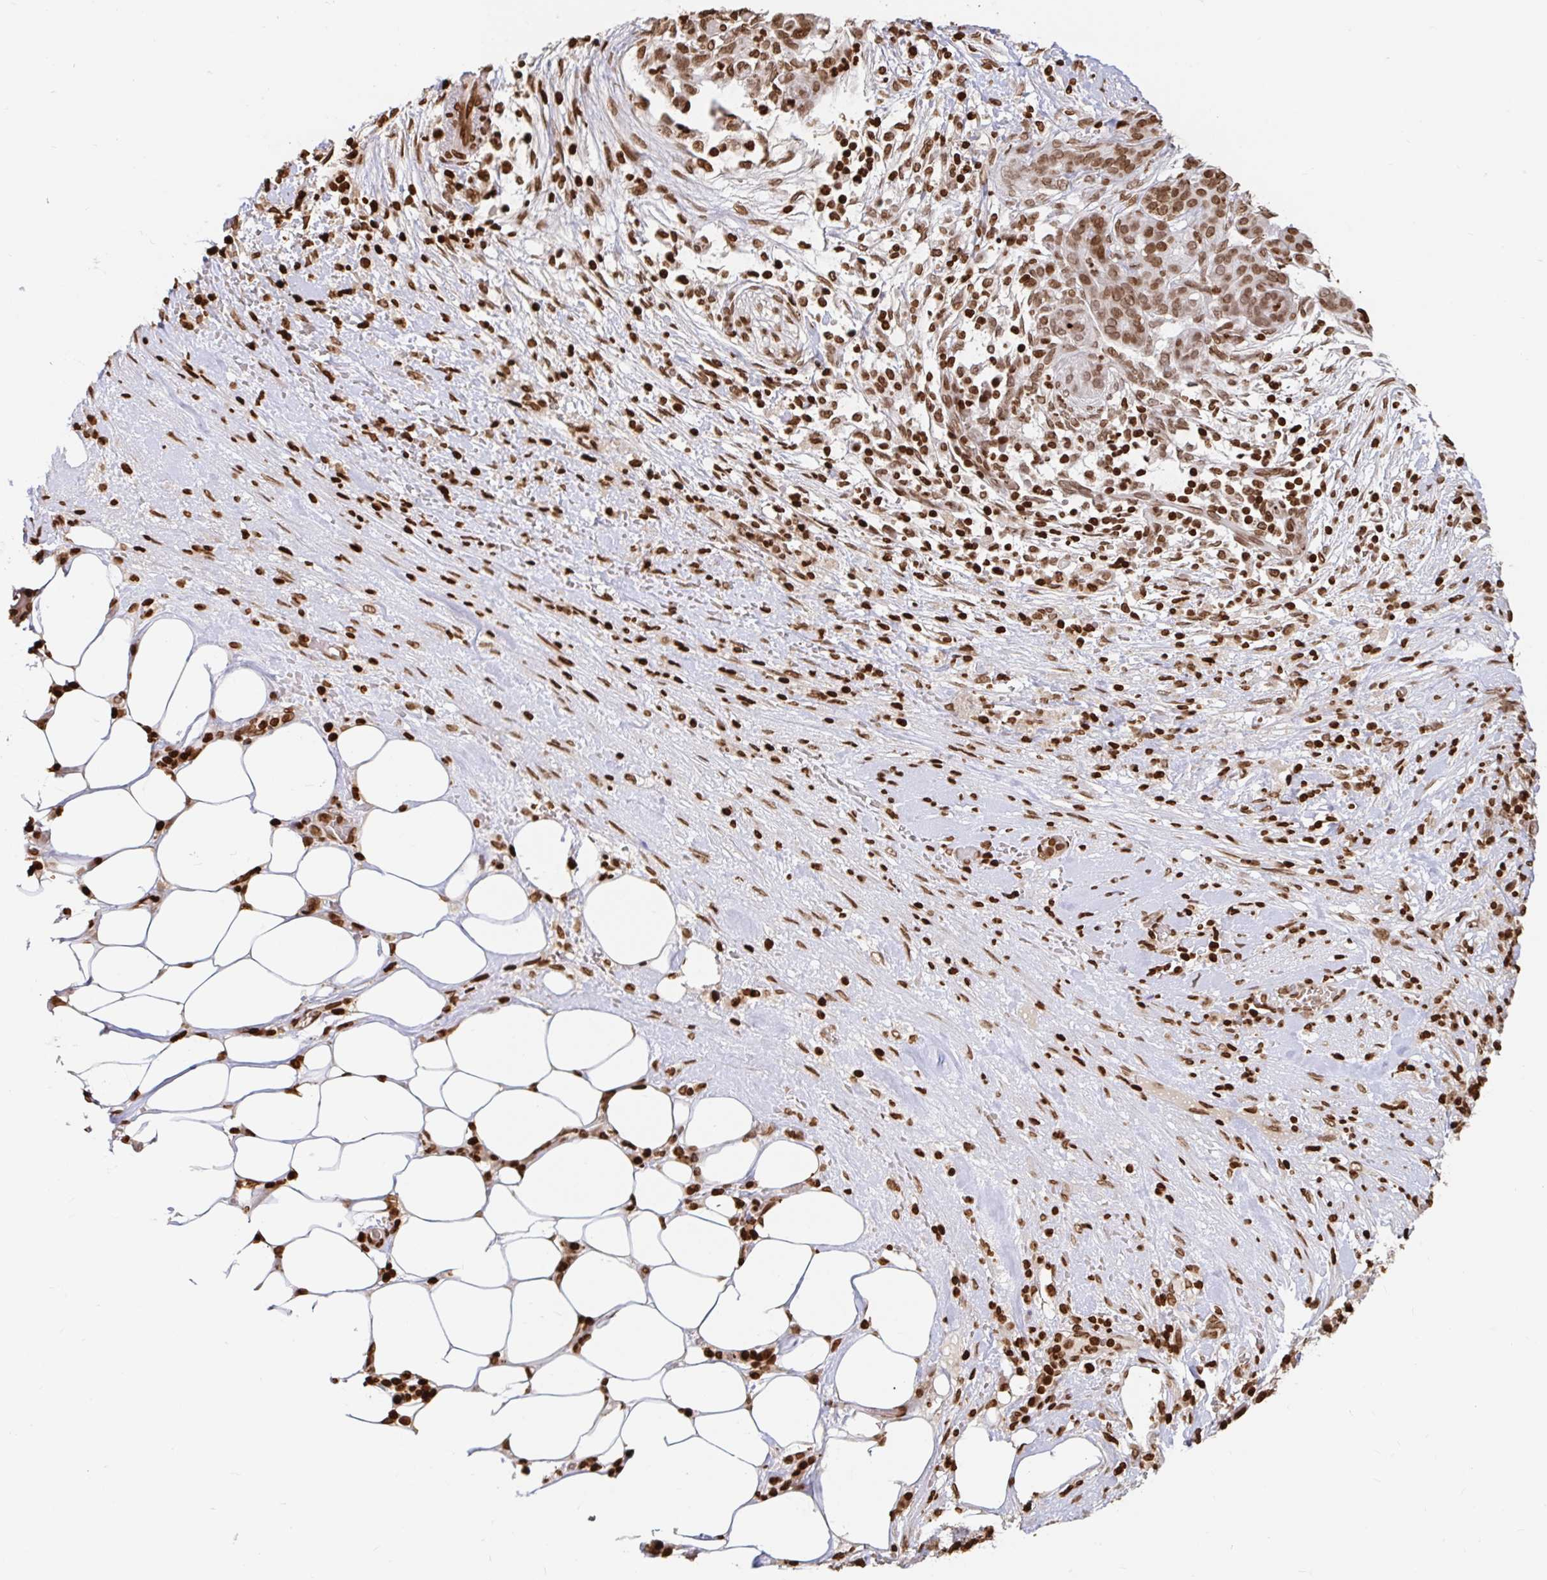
{"staining": {"intensity": "moderate", "quantity": ">75%", "location": "nuclear"}, "tissue": "pancreatic cancer", "cell_type": "Tumor cells", "image_type": "cancer", "snomed": [{"axis": "morphology", "description": "Adenocarcinoma, NOS"}, {"axis": "topography", "description": "Pancreas"}], "caption": "Immunohistochemical staining of human adenocarcinoma (pancreatic) displays medium levels of moderate nuclear protein staining in approximately >75% of tumor cells.", "gene": "H2BC5", "patient": {"sex": "male", "age": 44}}